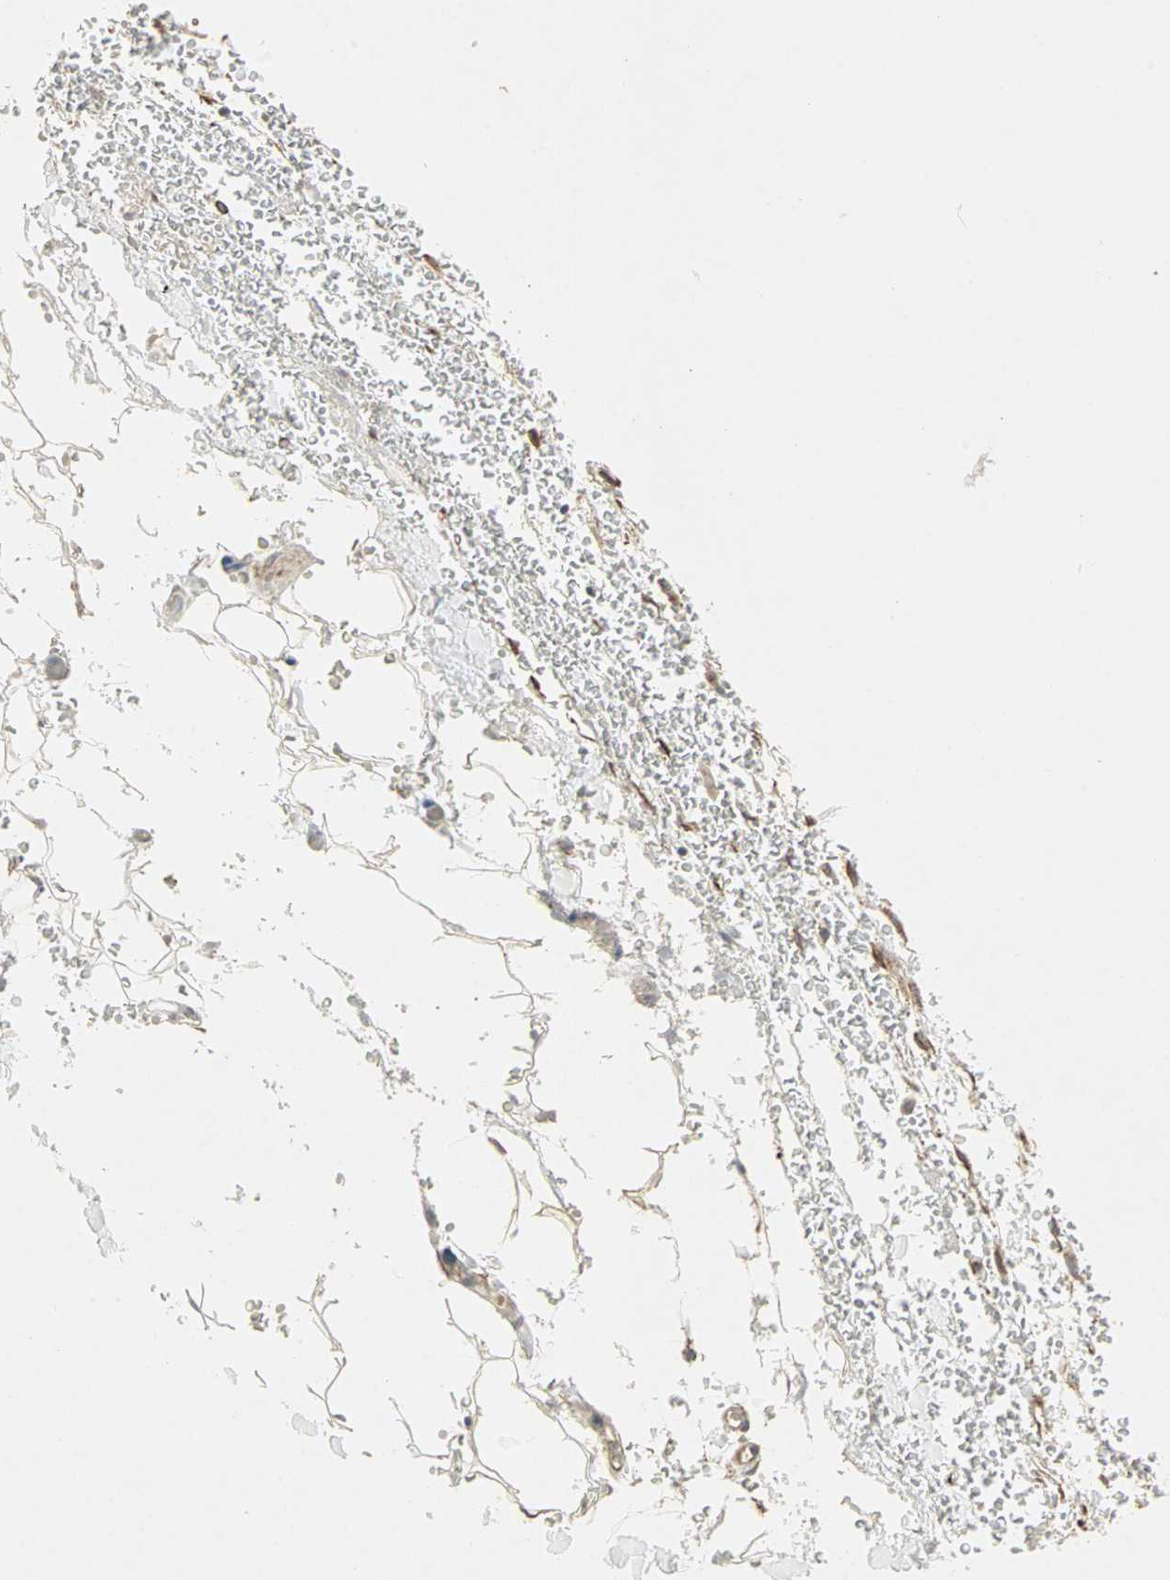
{"staining": {"intensity": "negative", "quantity": "none", "location": "none"}, "tissue": "adipose tissue", "cell_type": "Adipocytes", "image_type": "normal", "snomed": [{"axis": "morphology", "description": "Normal tissue, NOS"}, {"axis": "morphology", "description": "Inflammation, NOS"}, {"axis": "topography", "description": "Breast"}], "caption": "The immunohistochemistry (IHC) photomicrograph has no significant staining in adipocytes of adipose tissue. (IHC, brightfield microscopy, high magnification).", "gene": "TRPV4", "patient": {"sex": "female", "age": 65}}